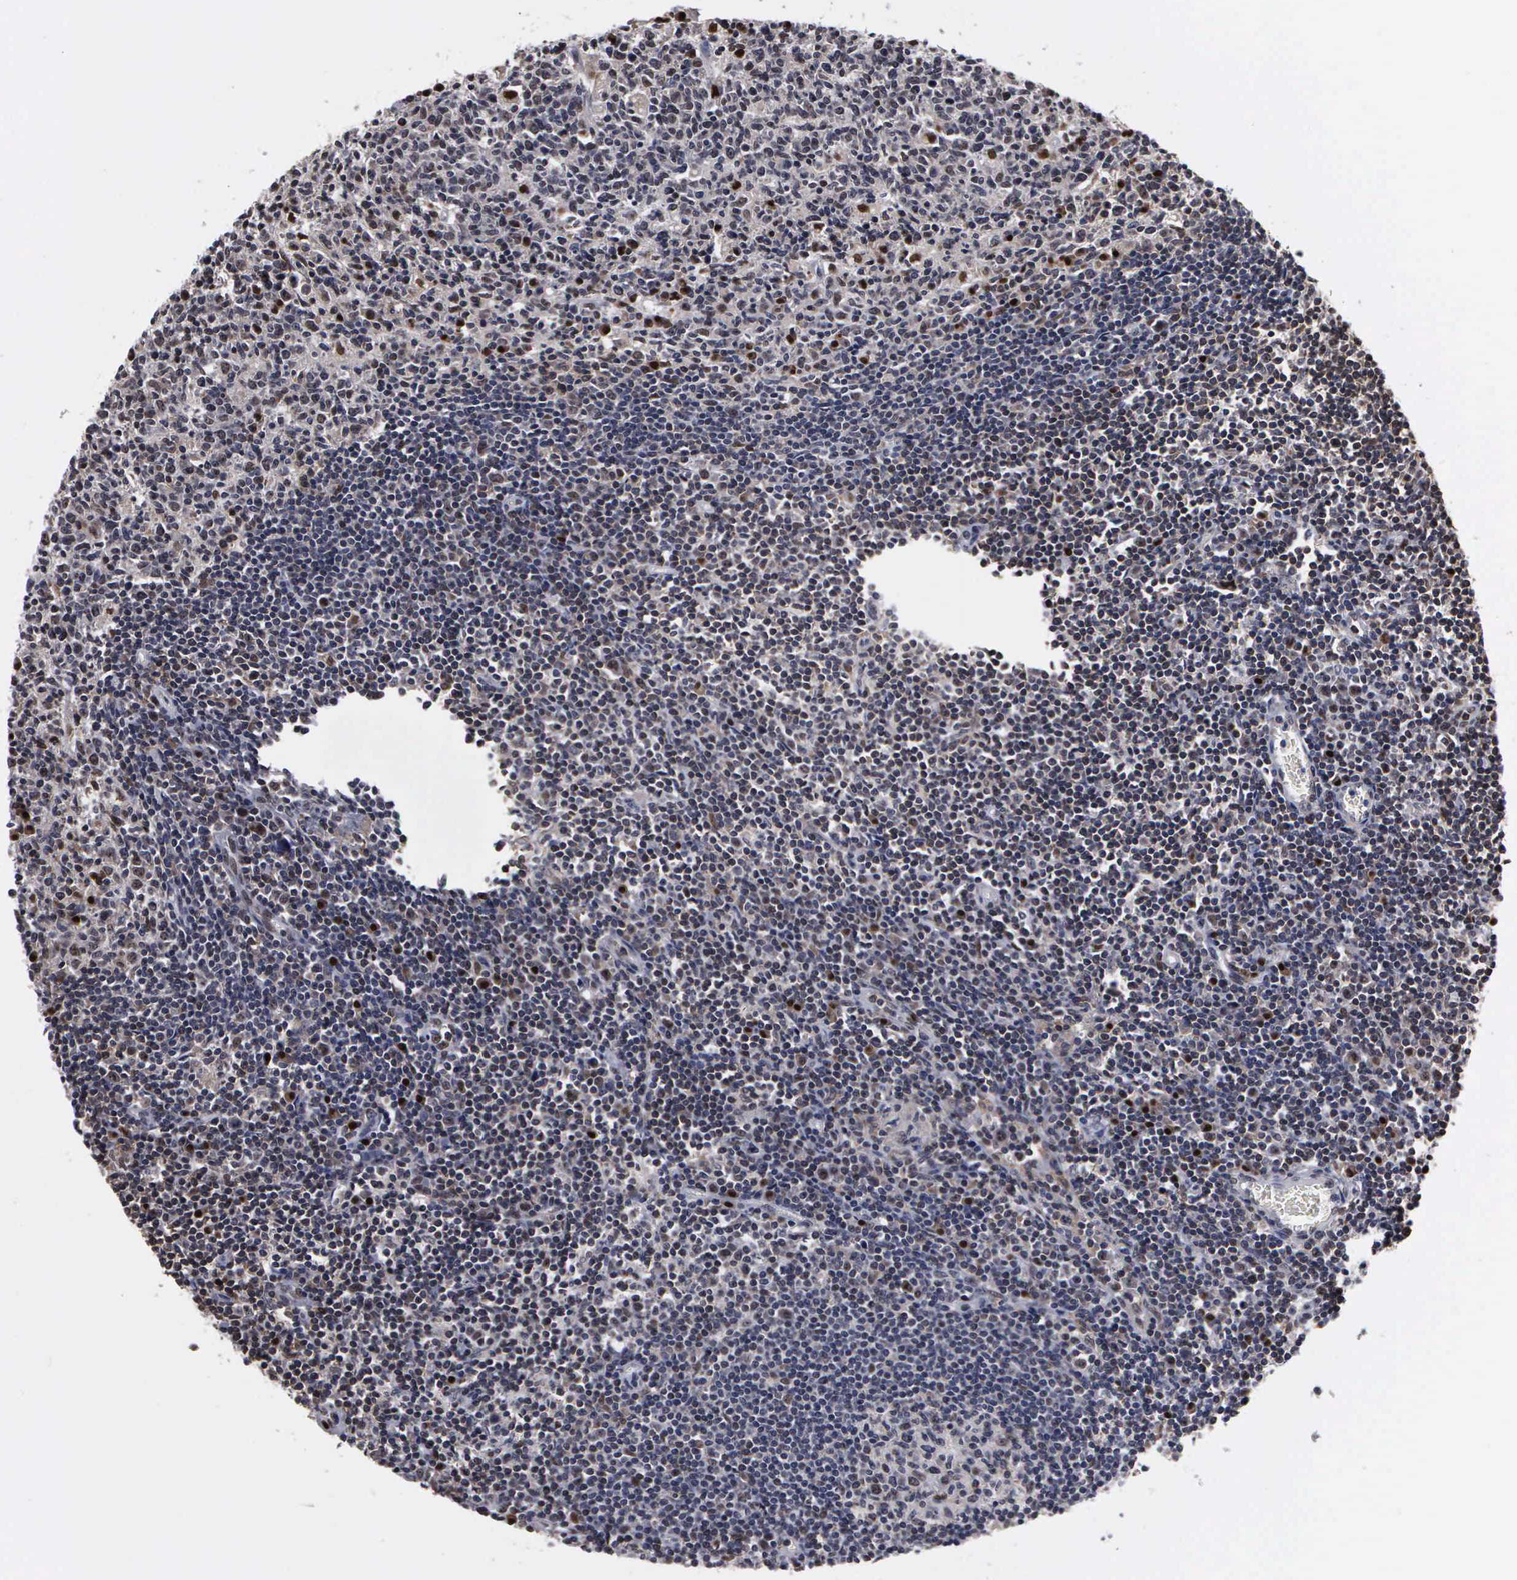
{"staining": {"intensity": "moderate", "quantity": "25%-75%", "location": "nuclear"}, "tissue": "lymph node", "cell_type": "Germinal center cells", "image_type": "normal", "snomed": [{"axis": "morphology", "description": "Normal tissue, NOS"}, {"axis": "topography", "description": "Lymph node"}], "caption": "Moderate nuclear expression is present in about 25%-75% of germinal center cells in normal lymph node. Ihc stains the protein in brown and the nuclei are stained blue.", "gene": "TRMT5", "patient": {"sex": "female", "age": 55}}